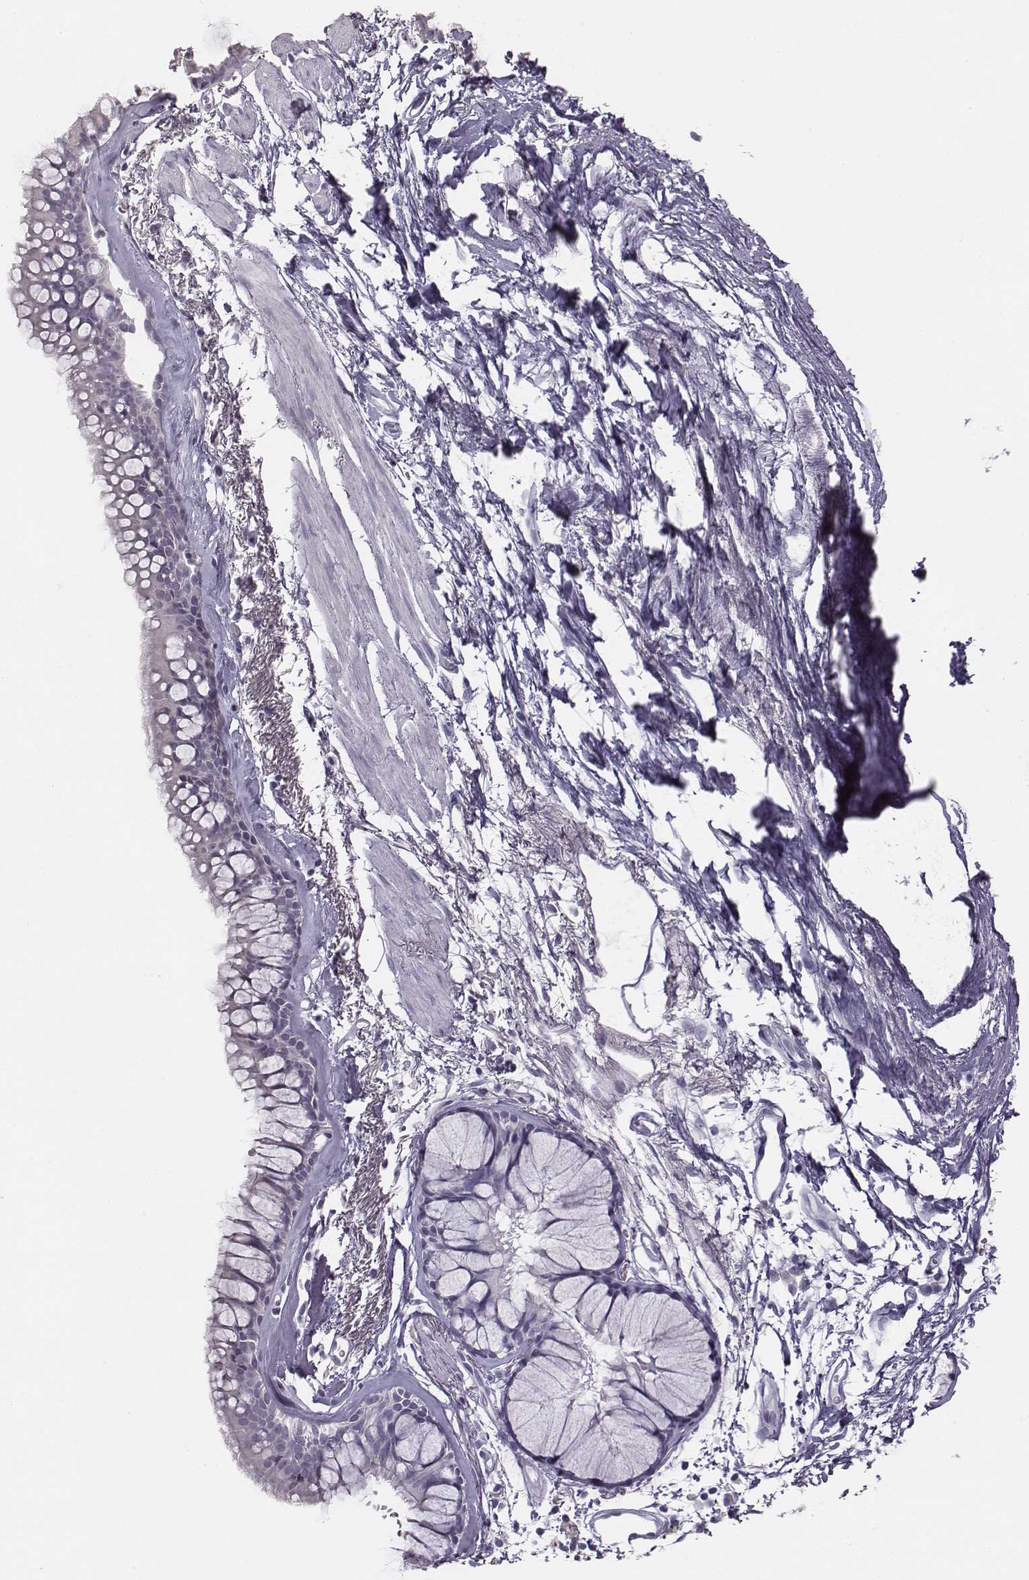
{"staining": {"intensity": "negative", "quantity": "none", "location": "none"}, "tissue": "bronchus", "cell_type": "Respiratory epithelial cells", "image_type": "normal", "snomed": [{"axis": "morphology", "description": "Normal tissue, NOS"}, {"axis": "morphology", "description": "Squamous cell carcinoma, NOS"}, {"axis": "topography", "description": "Cartilage tissue"}, {"axis": "topography", "description": "Bronchus"}], "caption": "An immunohistochemistry micrograph of normal bronchus is shown. There is no staining in respiratory epithelial cells of bronchus. (Stains: DAB immunohistochemistry with hematoxylin counter stain, Microscopy: brightfield microscopy at high magnification).", "gene": "ENSG00000290147", "patient": {"sex": "male", "age": 72}}